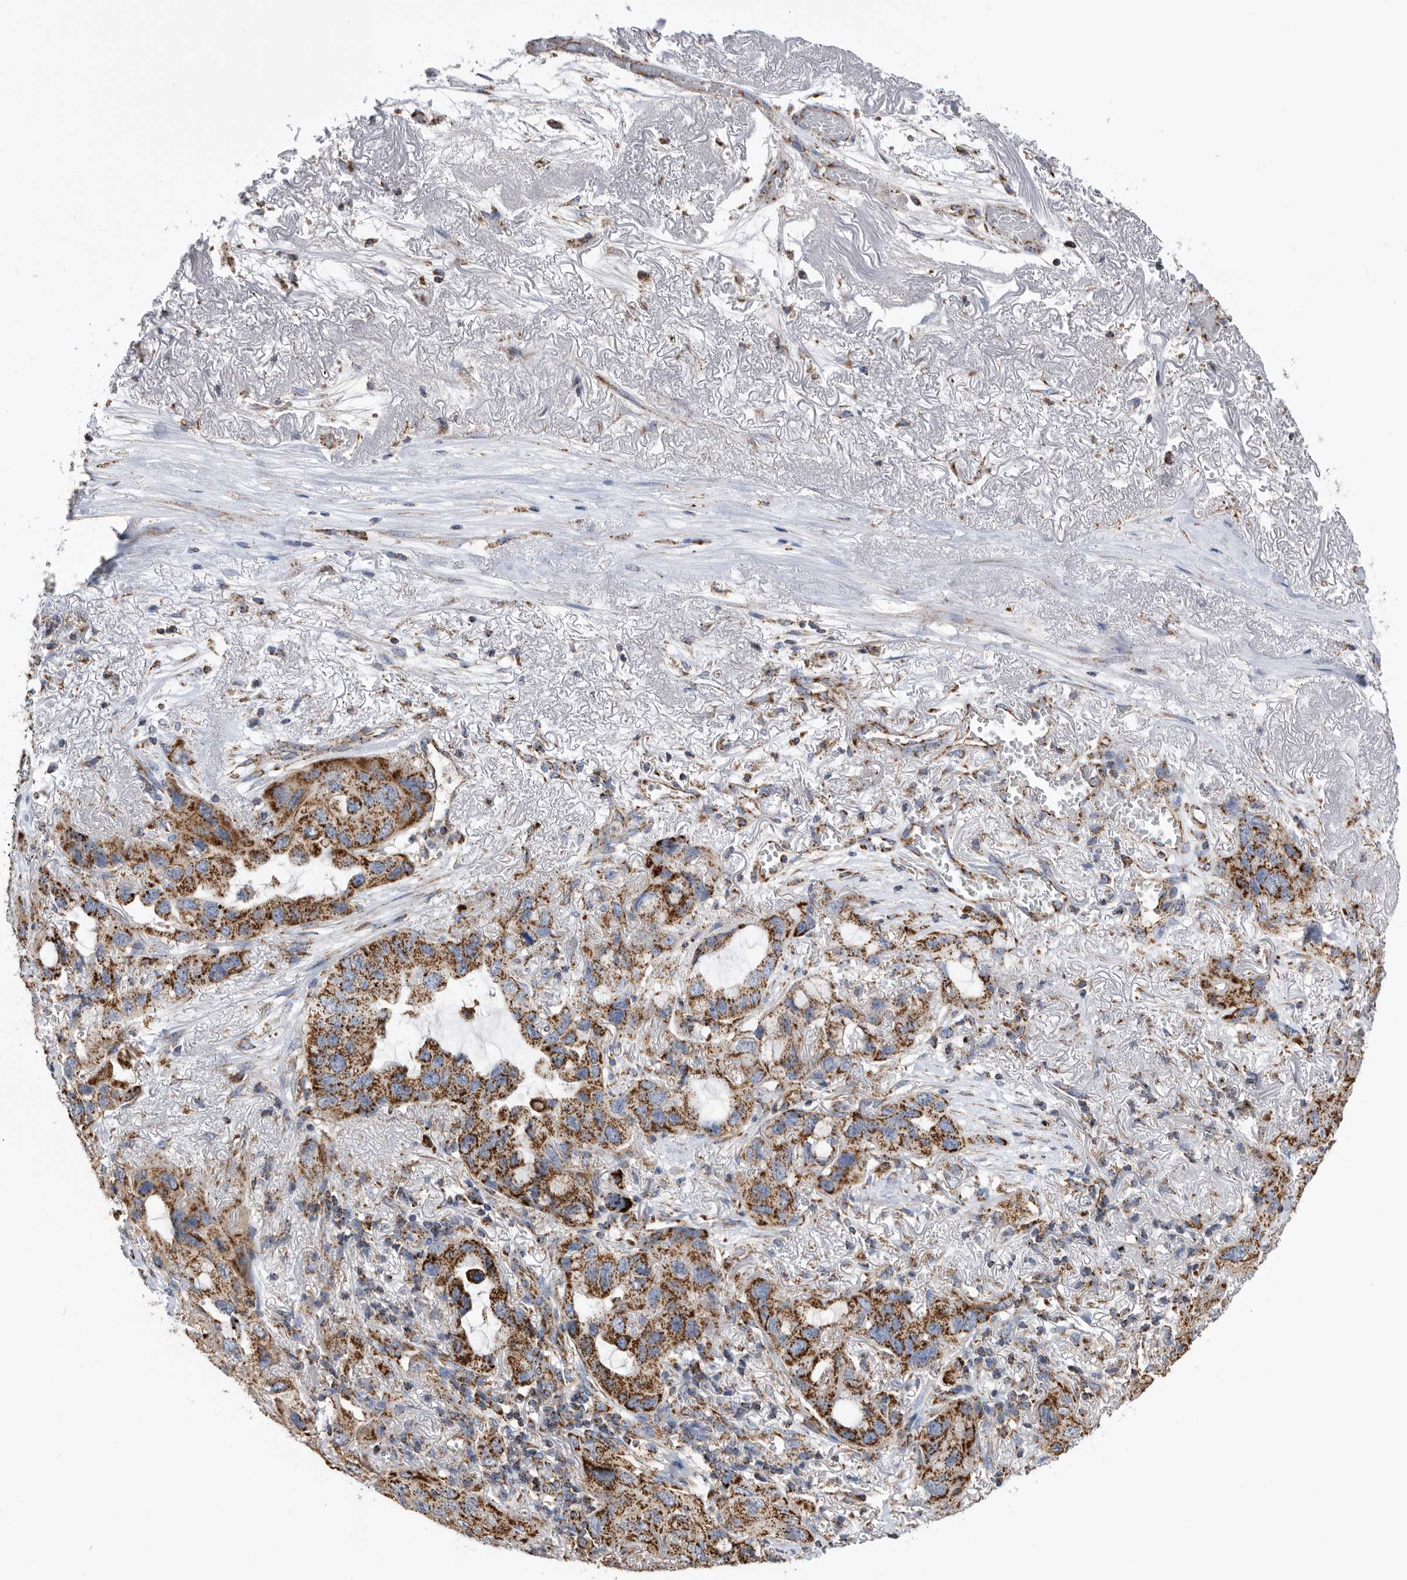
{"staining": {"intensity": "strong", "quantity": ">75%", "location": "cytoplasmic/membranous"}, "tissue": "lung cancer", "cell_type": "Tumor cells", "image_type": "cancer", "snomed": [{"axis": "morphology", "description": "Squamous cell carcinoma, NOS"}, {"axis": "topography", "description": "Lung"}], "caption": "The photomicrograph displays staining of lung cancer (squamous cell carcinoma), revealing strong cytoplasmic/membranous protein staining (brown color) within tumor cells.", "gene": "WFDC1", "patient": {"sex": "female", "age": 73}}